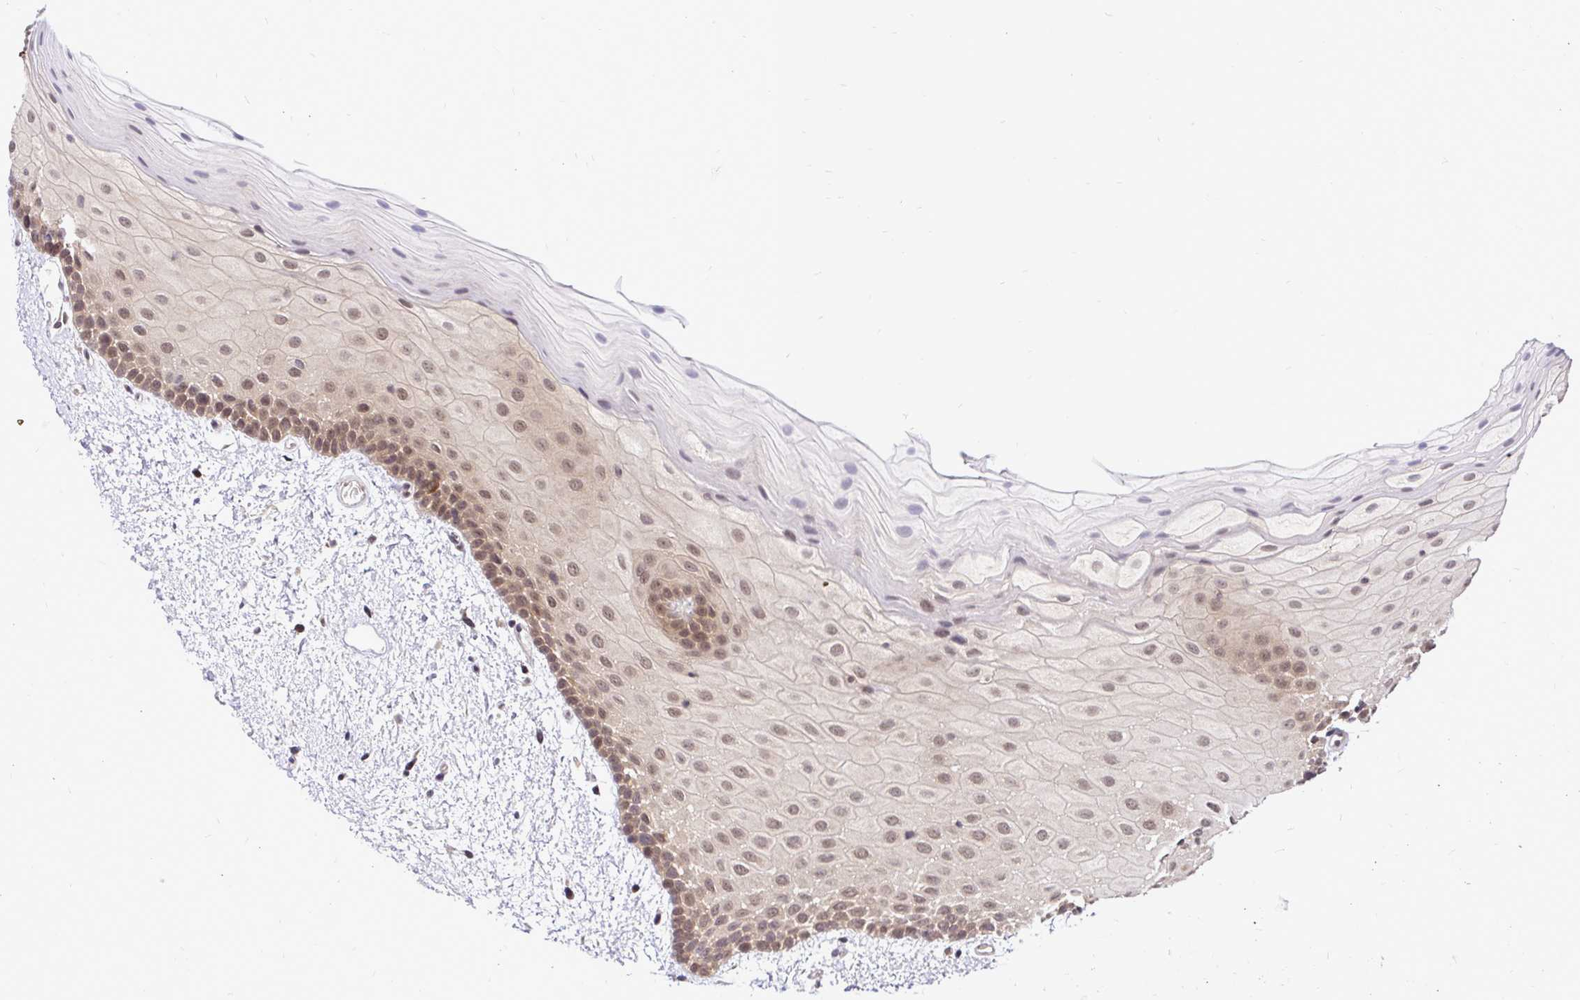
{"staining": {"intensity": "moderate", "quantity": "25%-75%", "location": "cytoplasmic/membranous,nuclear"}, "tissue": "oral mucosa", "cell_type": "Squamous epithelial cells", "image_type": "normal", "snomed": [{"axis": "morphology", "description": "Normal tissue, NOS"}, {"axis": "topography", "description": "Oral tissue"}], "caption": "A medium amount of moderate cytoplasmic/membranous,nuclear expression is appreciated in about 25%-75% of squamous epithelial cells in normal oral mucosa. (Brightfield microscopy of DAB IHC at high magnification).", "gene": "UBE2M", "patient": {"sex": "female", "age": 82}}